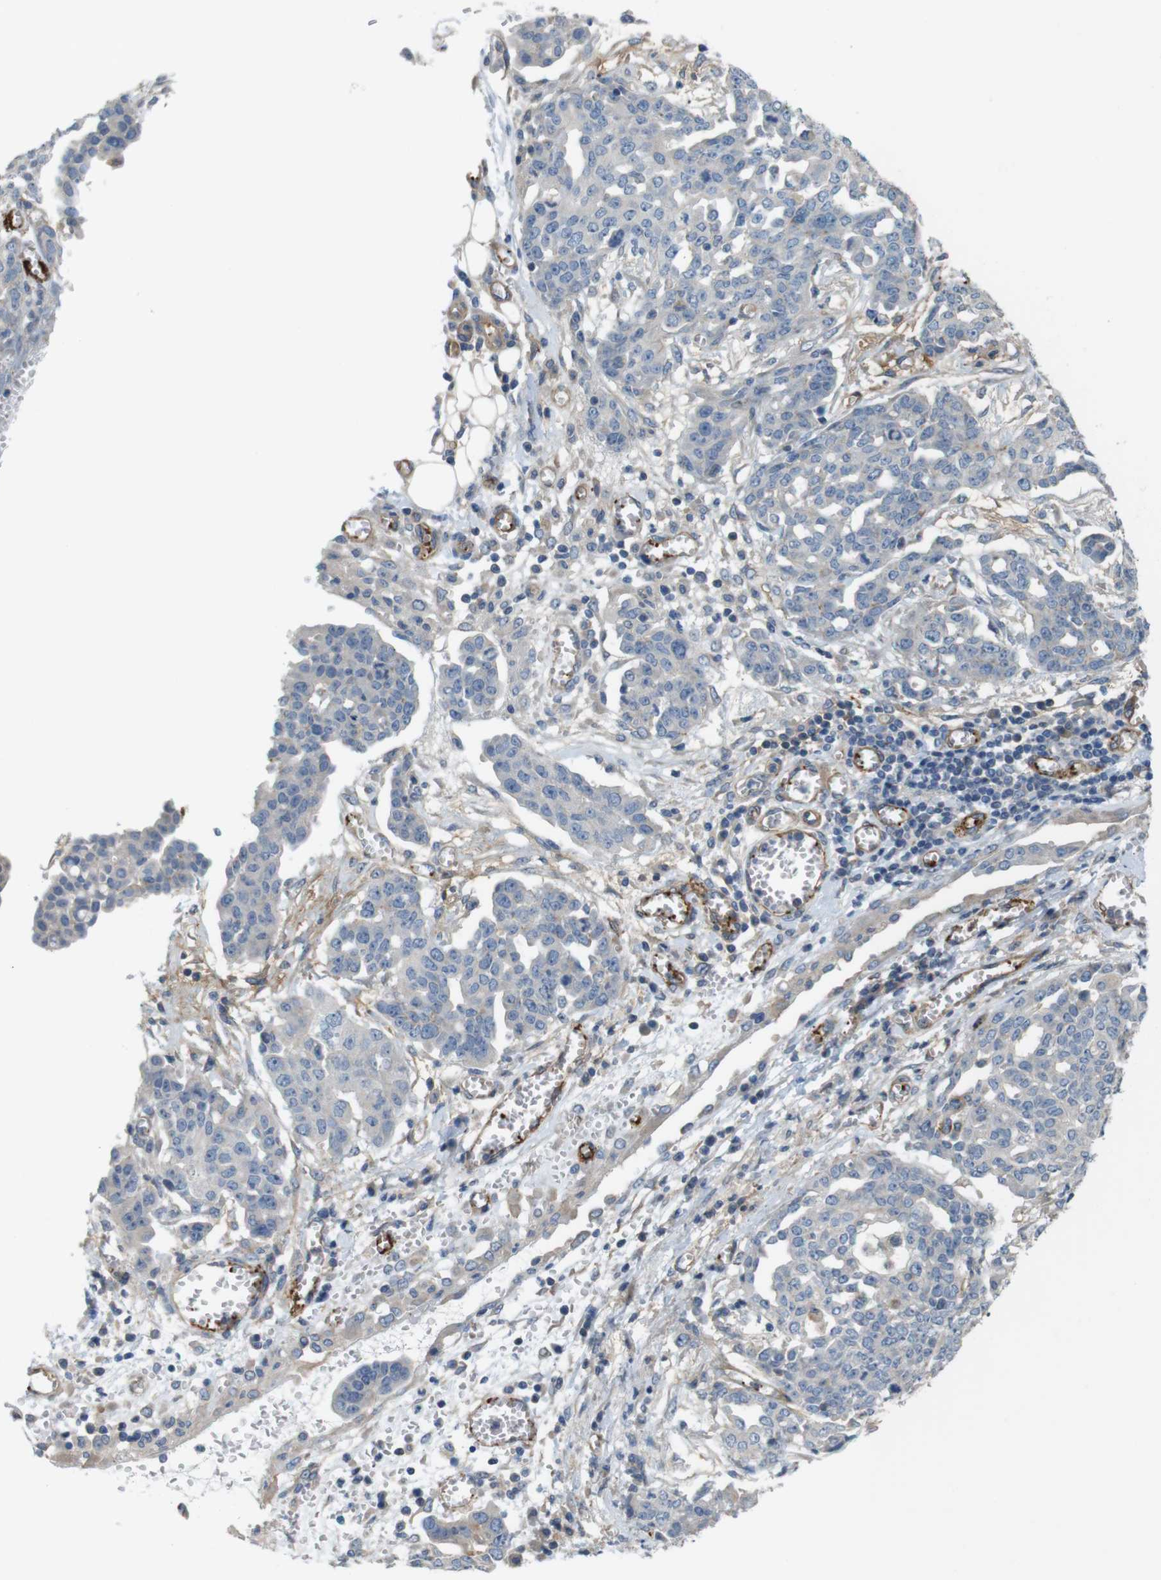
{"staining": {"intensity": "weak", "quantity": "<25%", "location": "cytoplasmic/membranous"}, "tissue": "ovarian cancer", "cell_type": "Tumor cells", "image_type": "cancer", "snomed": [{"axis": "morphology", "description": "Cystadenocarcinoma, serous, NOS"}, {"axis": "topography", "description": "Soft tissue"}, {"axis": "topography", "description": "Ovary"}], "caption": "DAB immunohistochemical staining of ovarian serous cystadenocarcinoma exhibits no significant expression in tumor cells.", "gene": "BVES", "patient": {"sex": "female", "age": 57}}